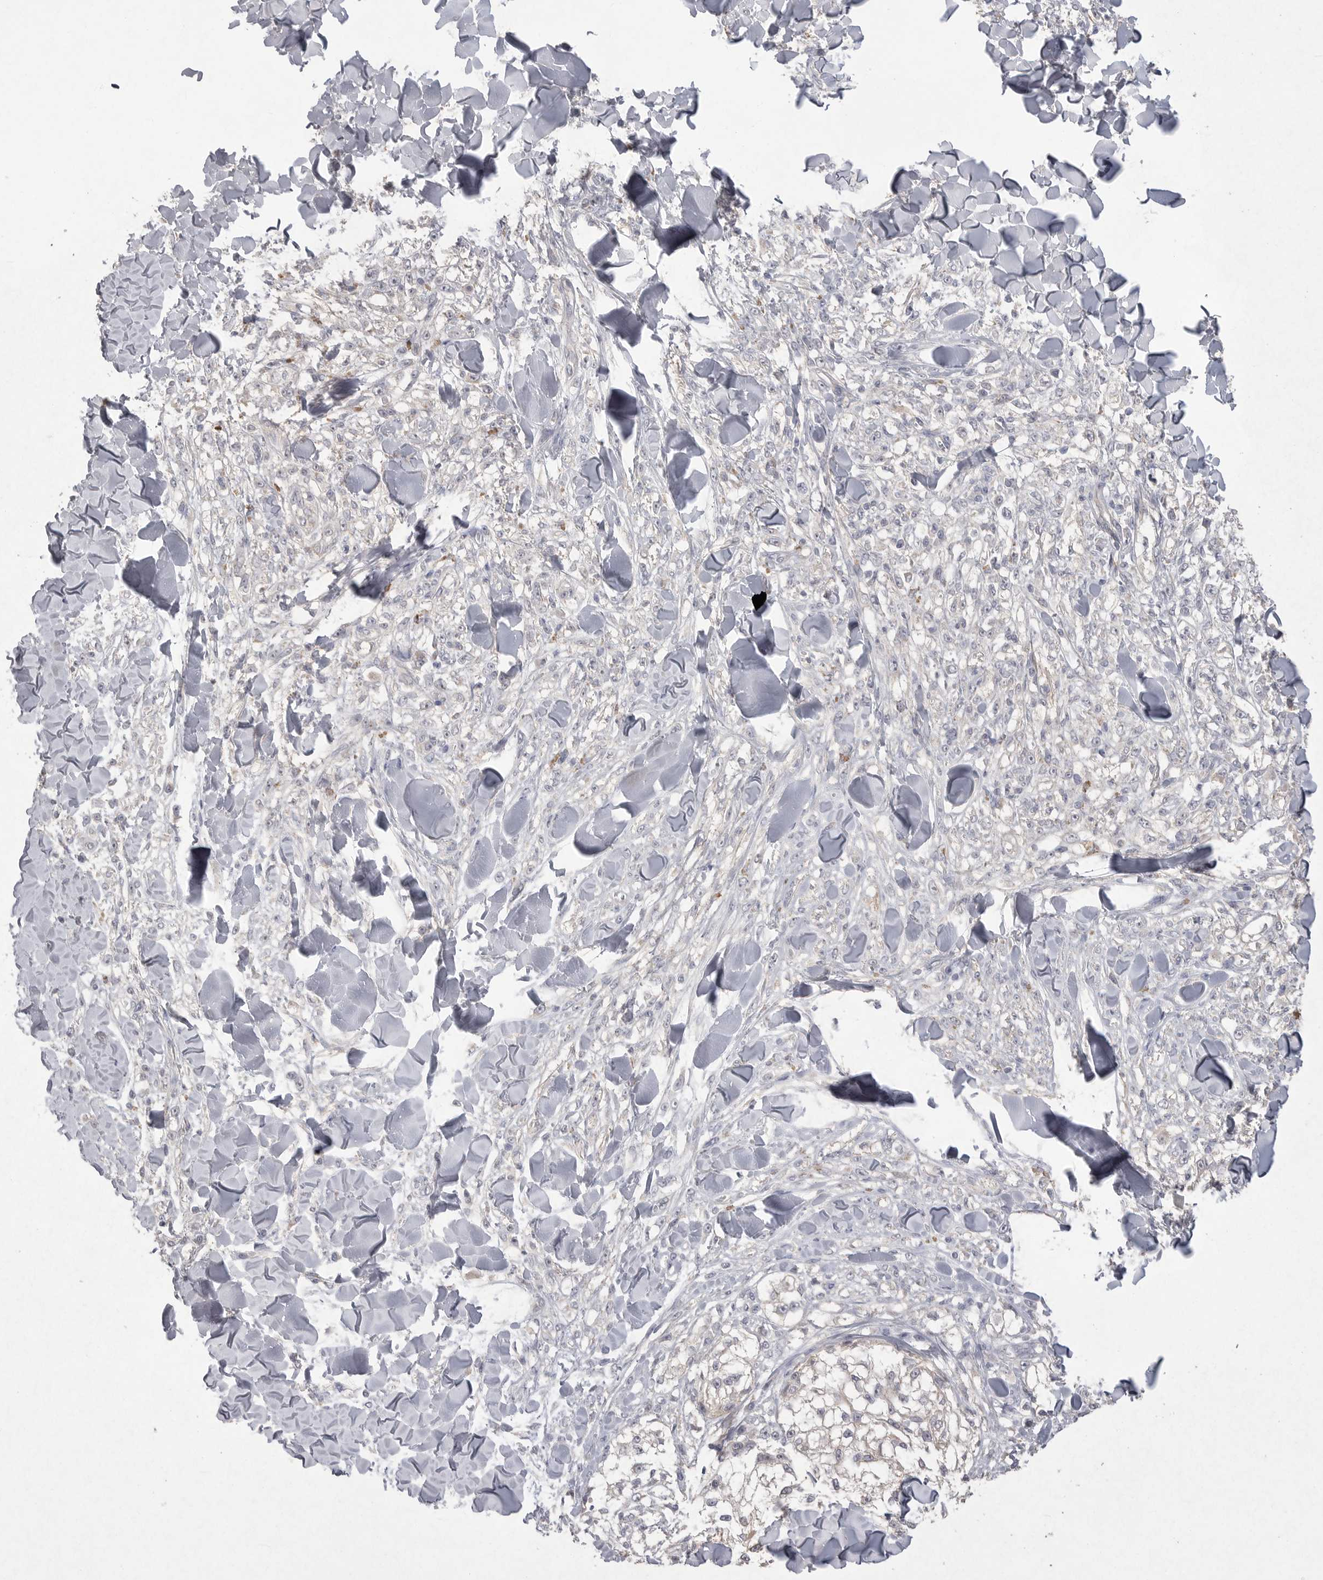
{"staining": {"intensity": "negative", "quantity": "none", "location": "none"}, "tissue": "melanoma", "cell_type": "Tumor cells", "image_type": "cancer", "snomed": [{"axis": "morphology", "description": "Malignant melanoma, NOS"}, {"axis": "topography", "description": "Skin of head"}], "caption": "An image of human malignant melanoma is negative for staining in tumor cells.", "gene": "VANGL2", "patient": {"sex": "male", "age": 83}}